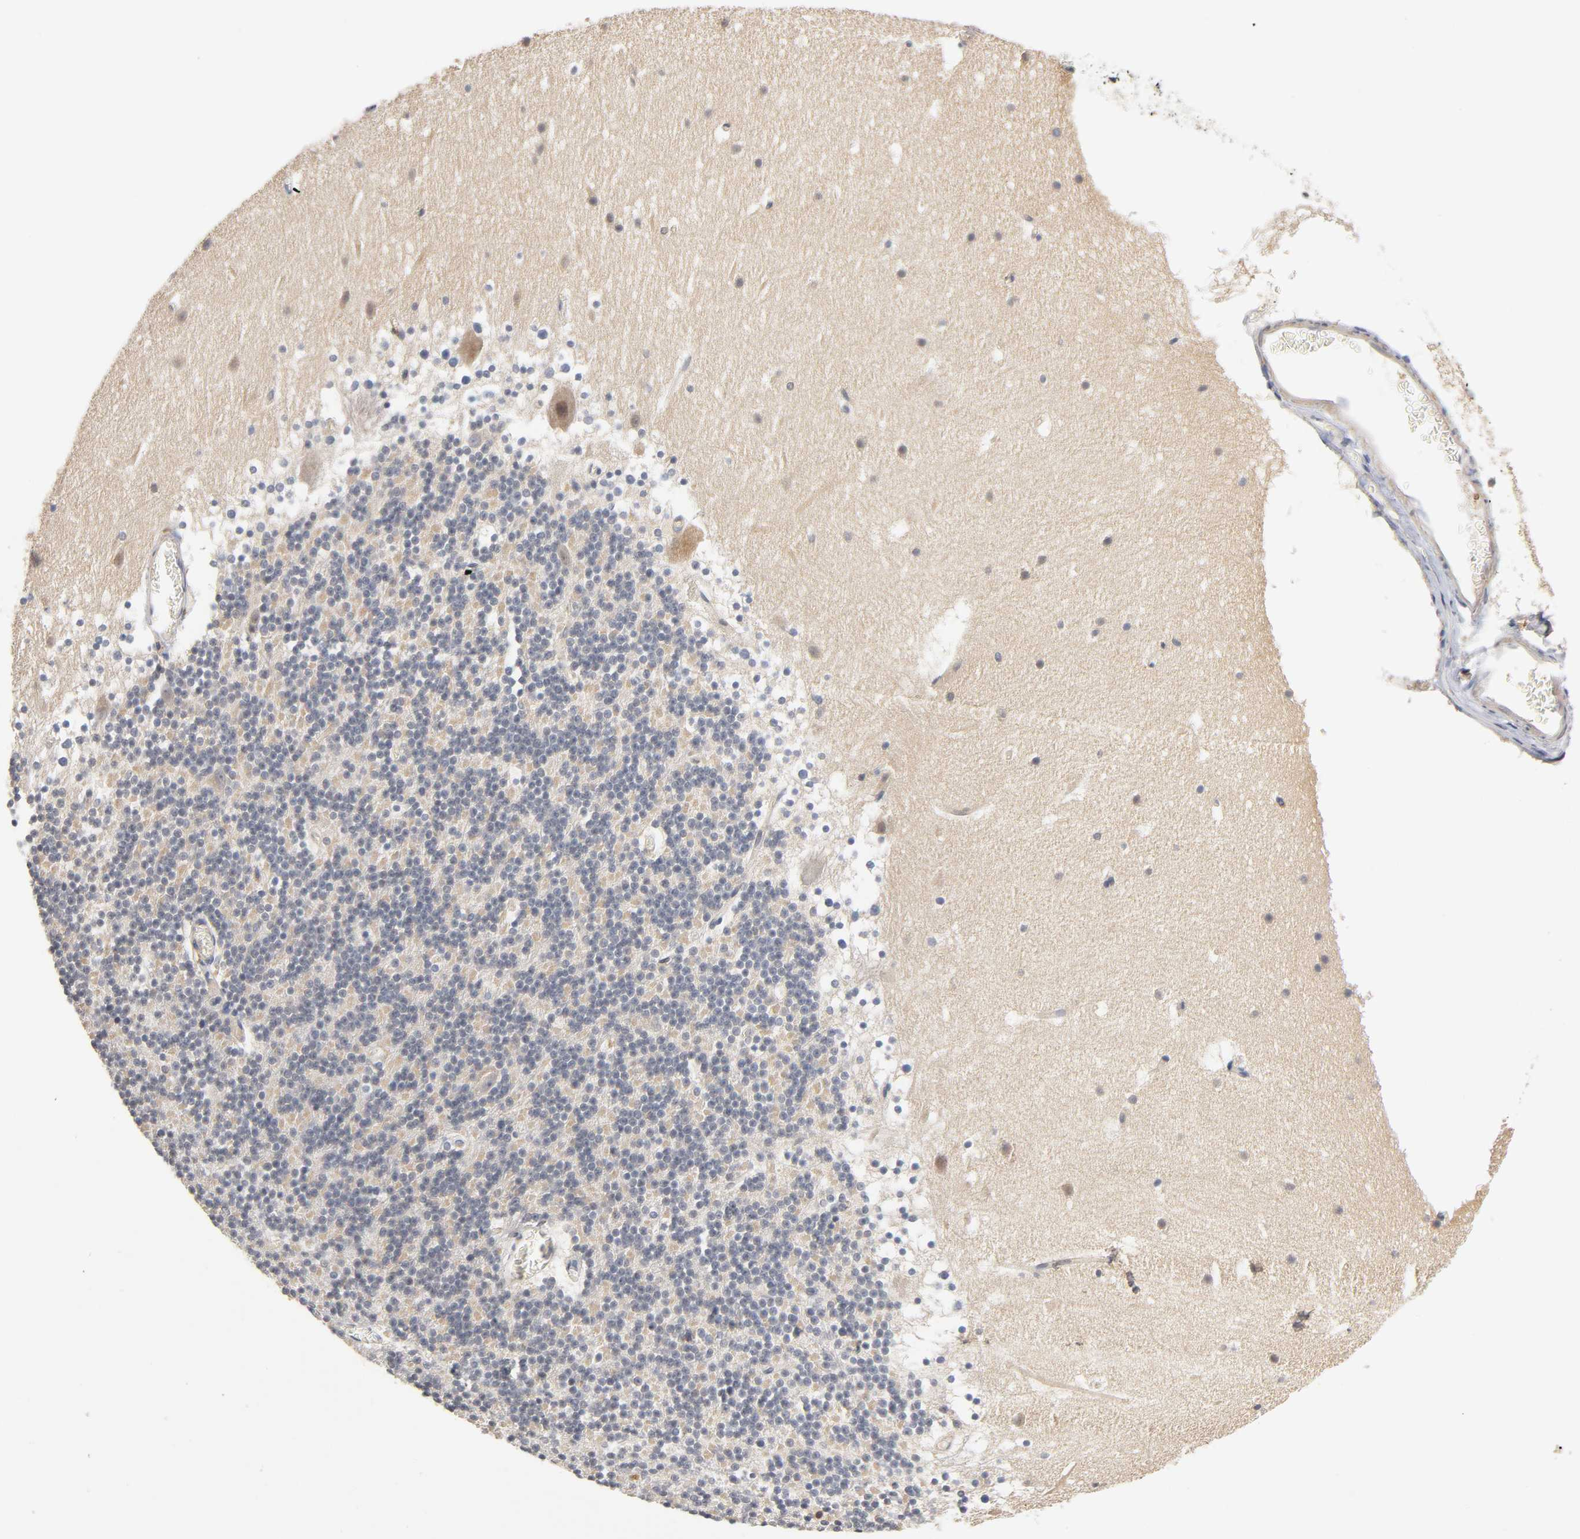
{"staining": {"intensity": "negative", "quantity": "none", "location": "none"}, "tissue": "cerebellum", "cell_type": "Cells in granular layer", "image_type": "normal", "snomed": [{"axis": "morphology", "description": "Normal tissue, NOS"}, {"axis": "topography", "description": "Cerebellum"}], "caption": "Cells in granular layer show no significant protein positivity in normal cerebellum. The staining is performed using DAB (3,3'-diaminobenzidine) brown chromogen with nuclei counter-stained in using hematoxylin.", "gene": "ACTR2", "patient": {"sex": "male", "age": 45}}